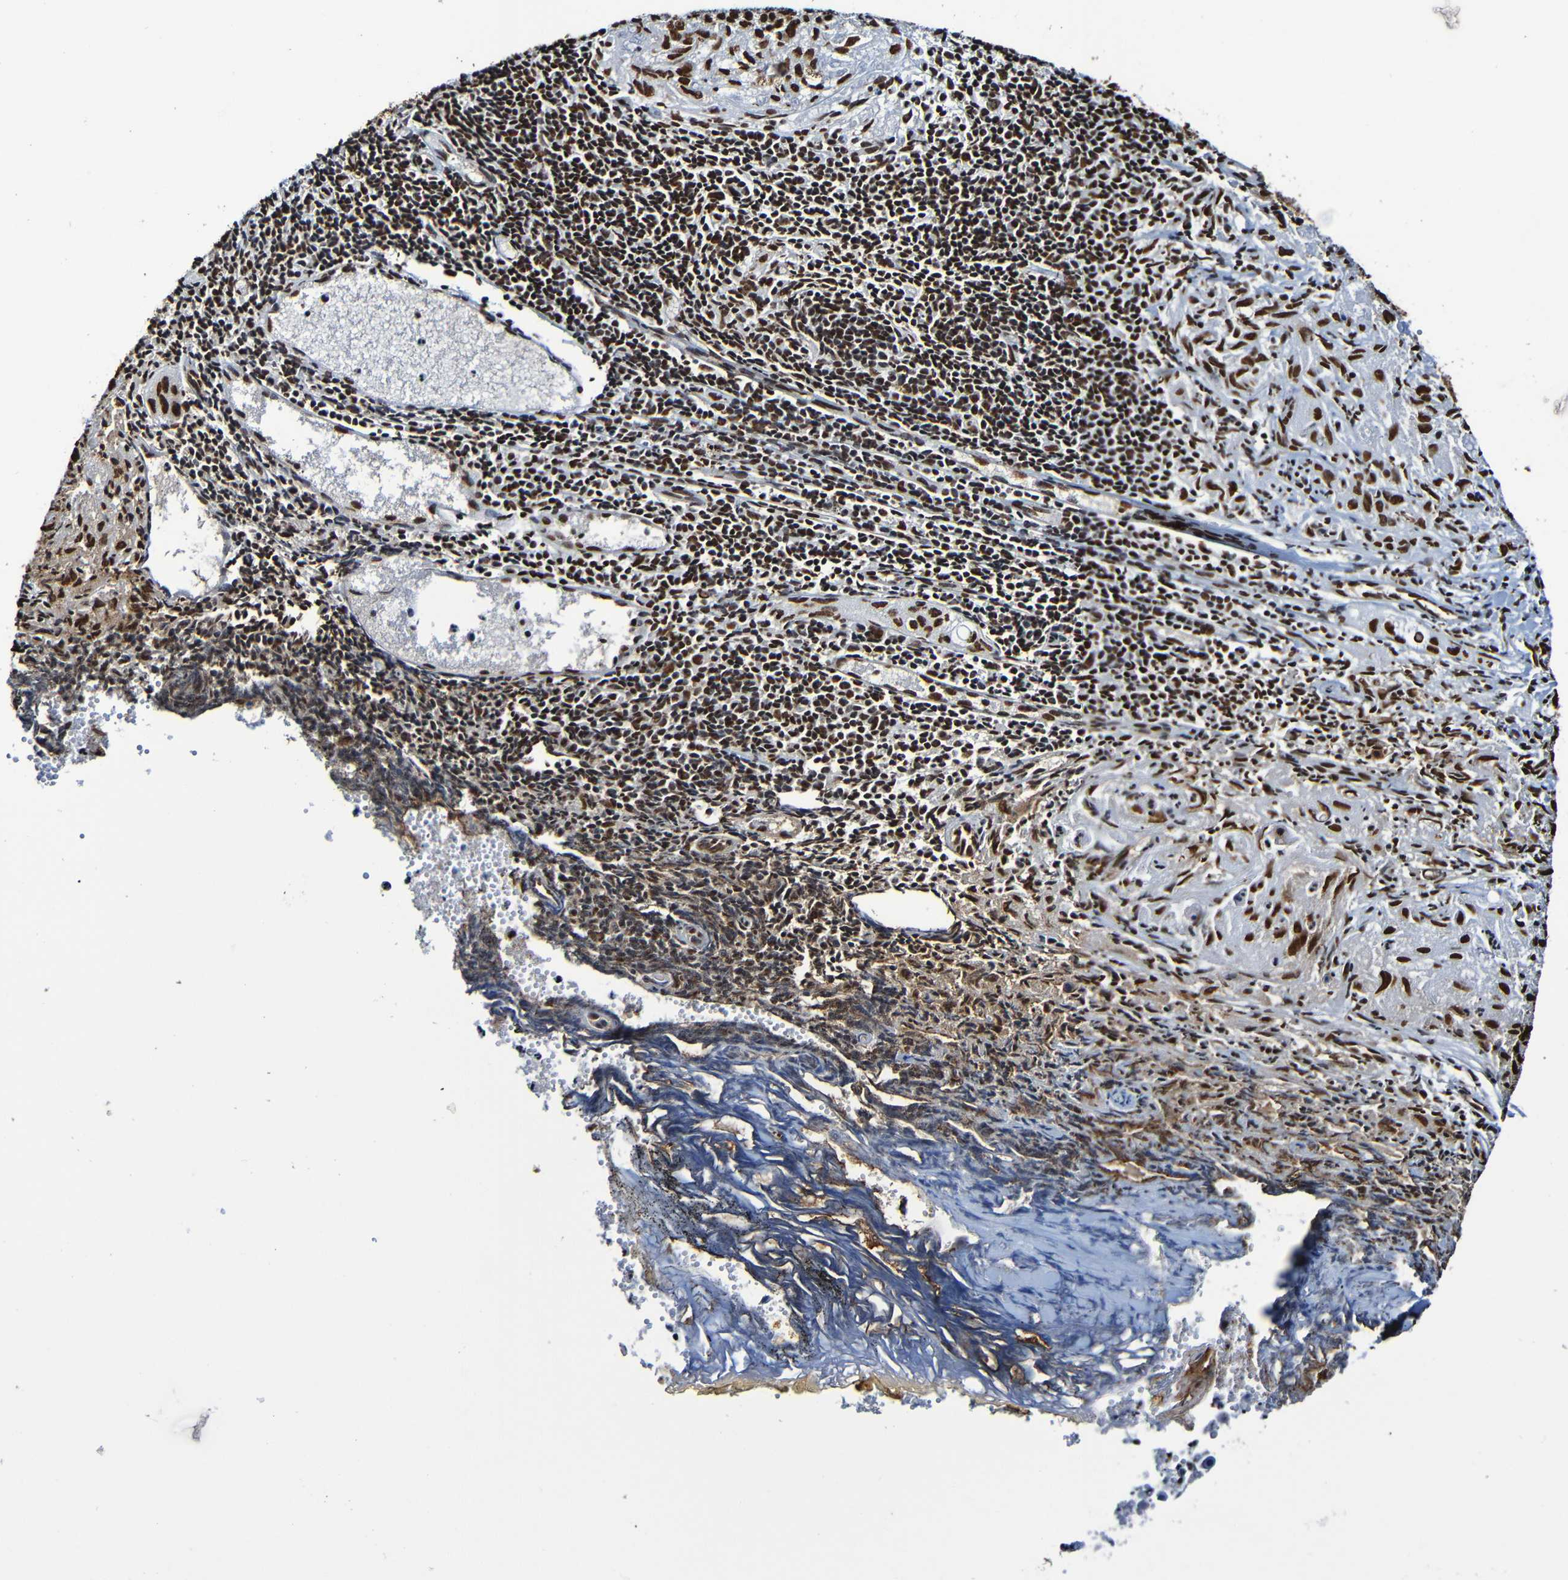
{"staining": {"intensity": "strong", "quantity": ">75%", "location": "nuclear"}, "tissue": "lung cancer", "cell_type": "Tumor cells", "image_type": "cancer", "snomed": [{"axis": "morphology", "description": "Inflammation, NOS"}, {"axis": "morphology", "description": "Squamous cell carcinoma, NOS"}, {"axis": "topography", "description": "Lymph node"}, {"axis": "topography", "description": "Soft tissue"}, {"axis": "topography", "description": "Lung"}], "caption": "Immunohistochemistry staining of lung squamous cell carcinoma, which demonstrates high levels of strong nuclear expression in approximately >75% of tumor cells indicating strong nuclear protein staining. The staining was performed using DAB (brown) for protein detection and nuclei were counterstained in hematoxylin (blue).", "gene": "SRSF3", "patient": {"sex": "male", "age": 66}}